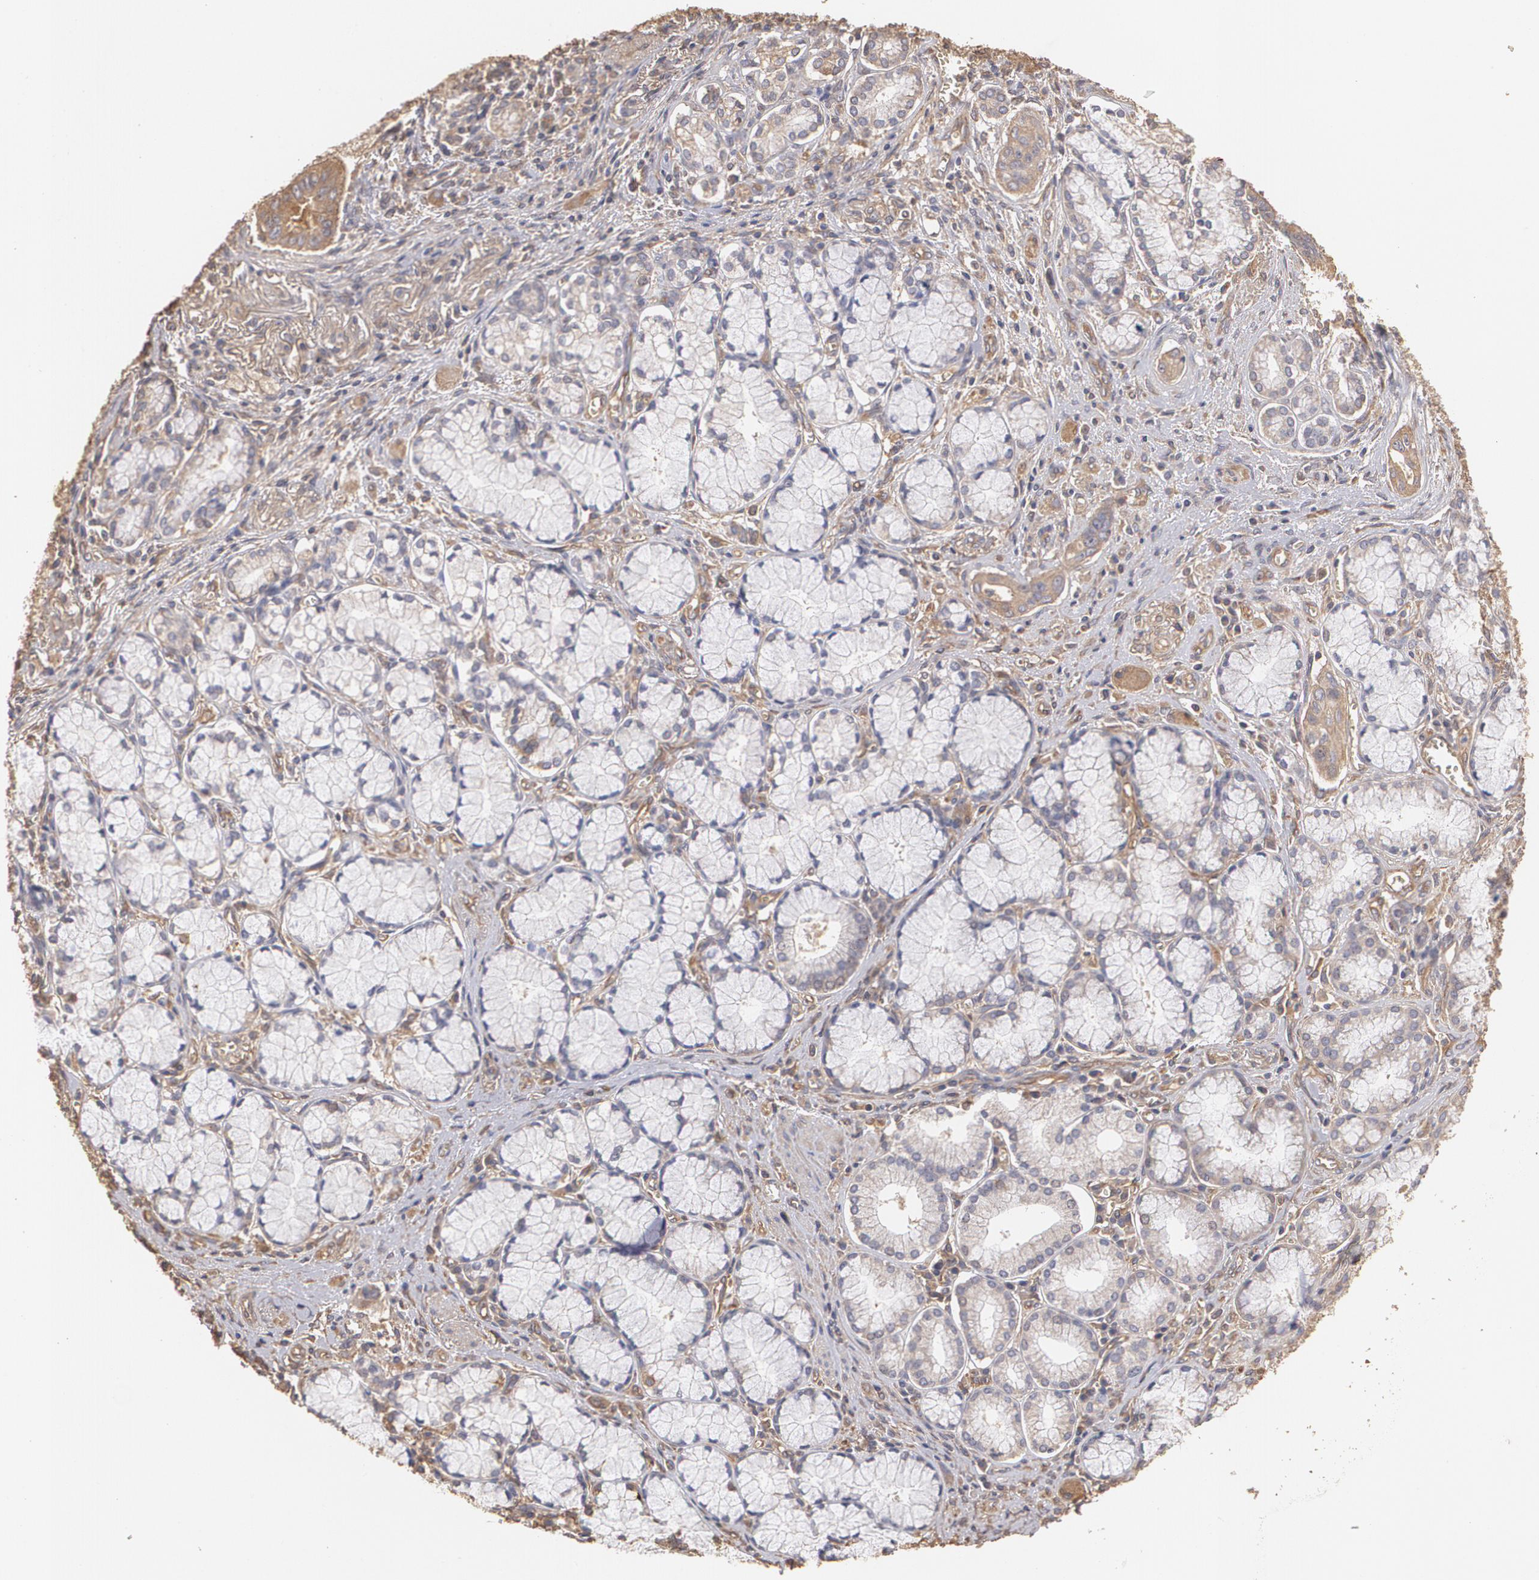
{"staining": {"intensity": "weak", "quantity": ">75%", "location": "cytoplasmic/membranous"}, "tissue": "pancreatic cancer", "cell_type": "Tumor cells", "image_type": "cancer", "snomed": [{"axis": "morphology", "description": "Adenocarcinoma, NOS"}, {"axis": "topography", "description": "Pancreas"}], "caption": "A low amount of weak cytoplasmic/membranous expression is appreciated in approximately >75% of tumor cells in pancreatic adenocarcinoma tissue.", "gene": "PON1", "patient": {"sex": "male", "age": 77}}